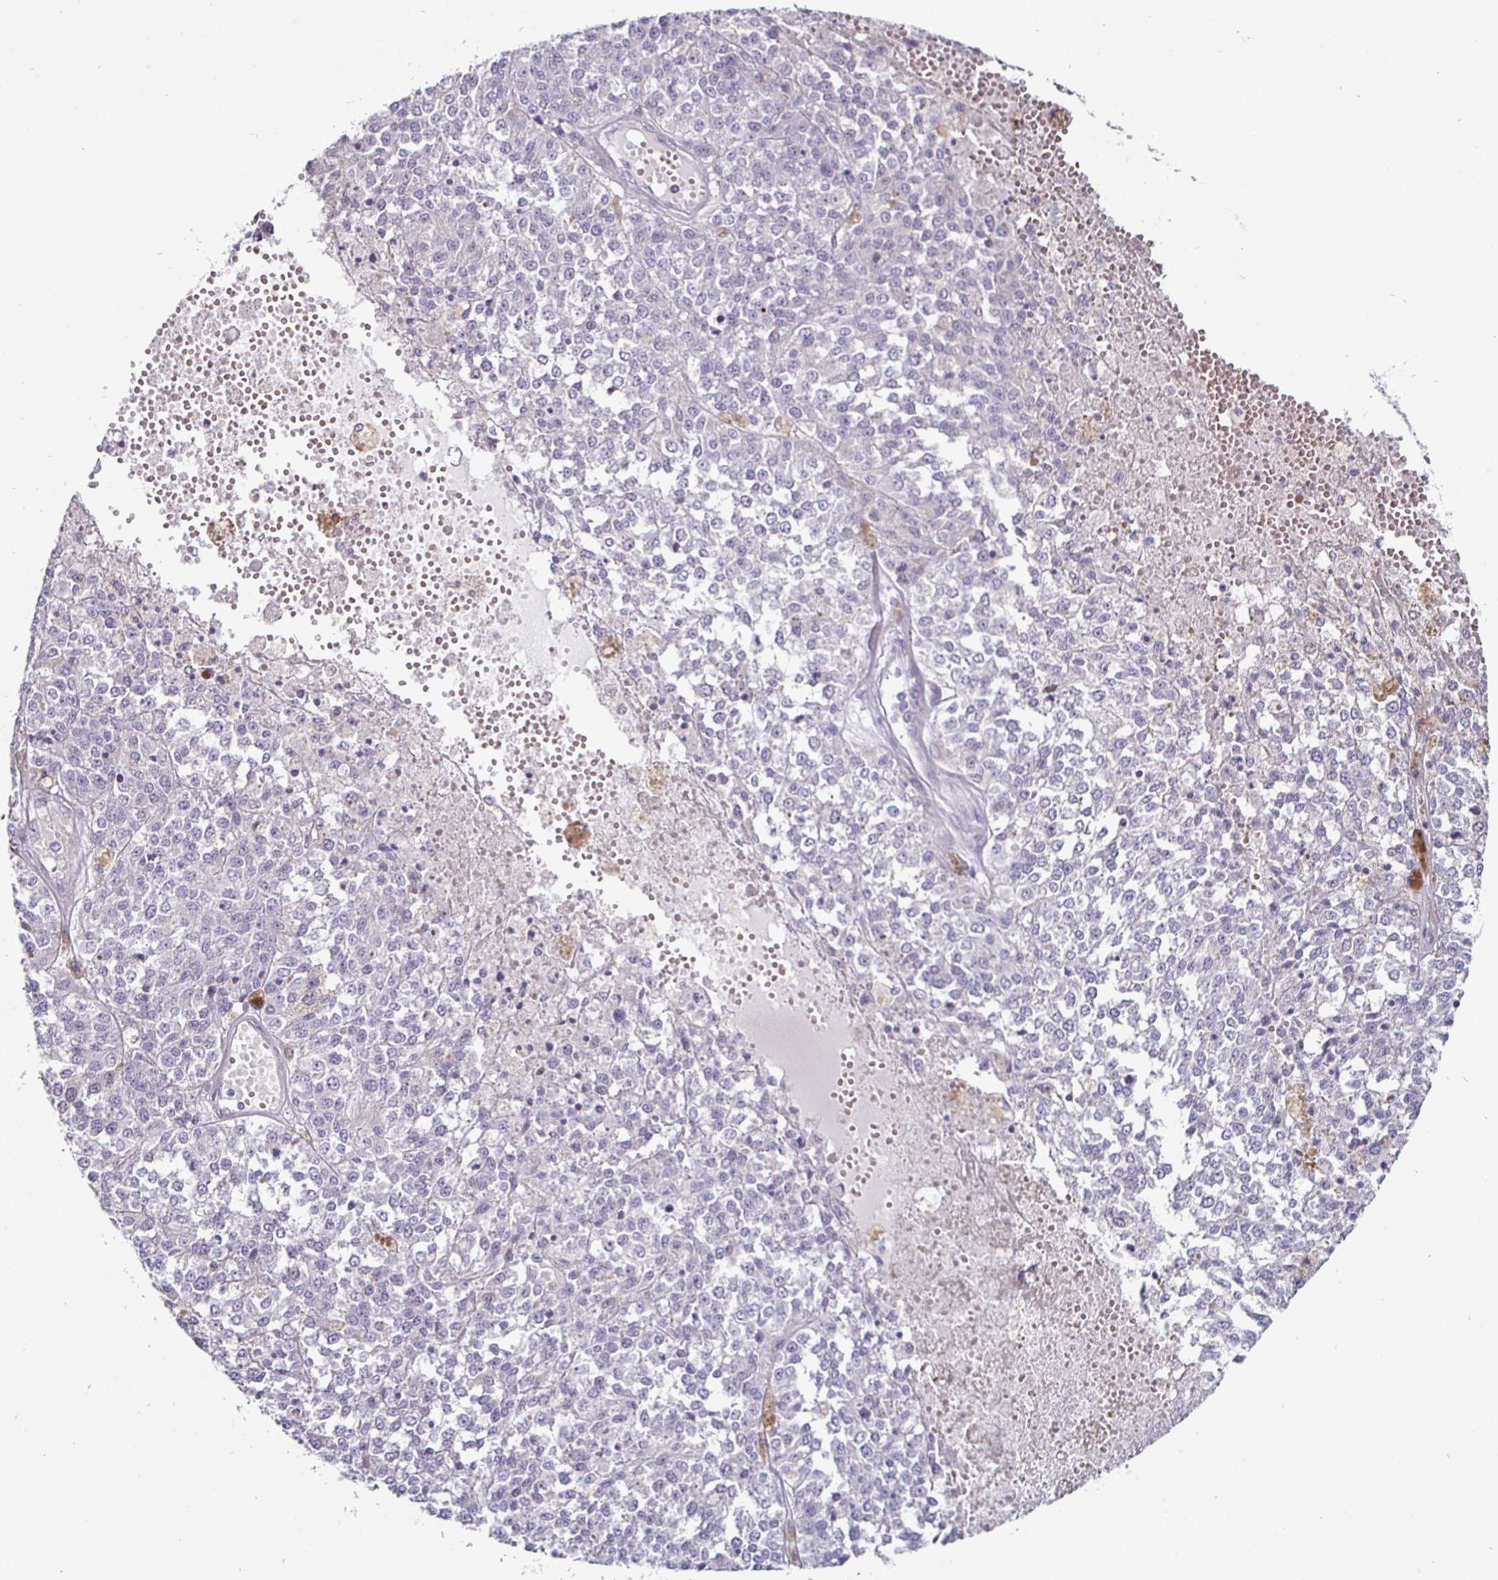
{"staining": {"intensity": "negative", "quantity": "none", "location": "none"}, "tissue": "melanoma", "cell_type": "Tumor cells", "image_type": "cancer", "snomed": [{"axis": "morphology", "description": "Malignant melanoma, Metastatic site"}, {"axis": "topography", "description": "Lymph node"}], "caption": "Immunohistochemistry (IHC) image of malignant melanoma (metastatic site) stained for a protein (brown), which displays no expression in tumor cells. (DAB (3,3'-diaminobenzidine) immunohistochemistry (IHC), high magnification).", "gene": "DMRTB1", "patient": {"sex": "female", "age": 64}}